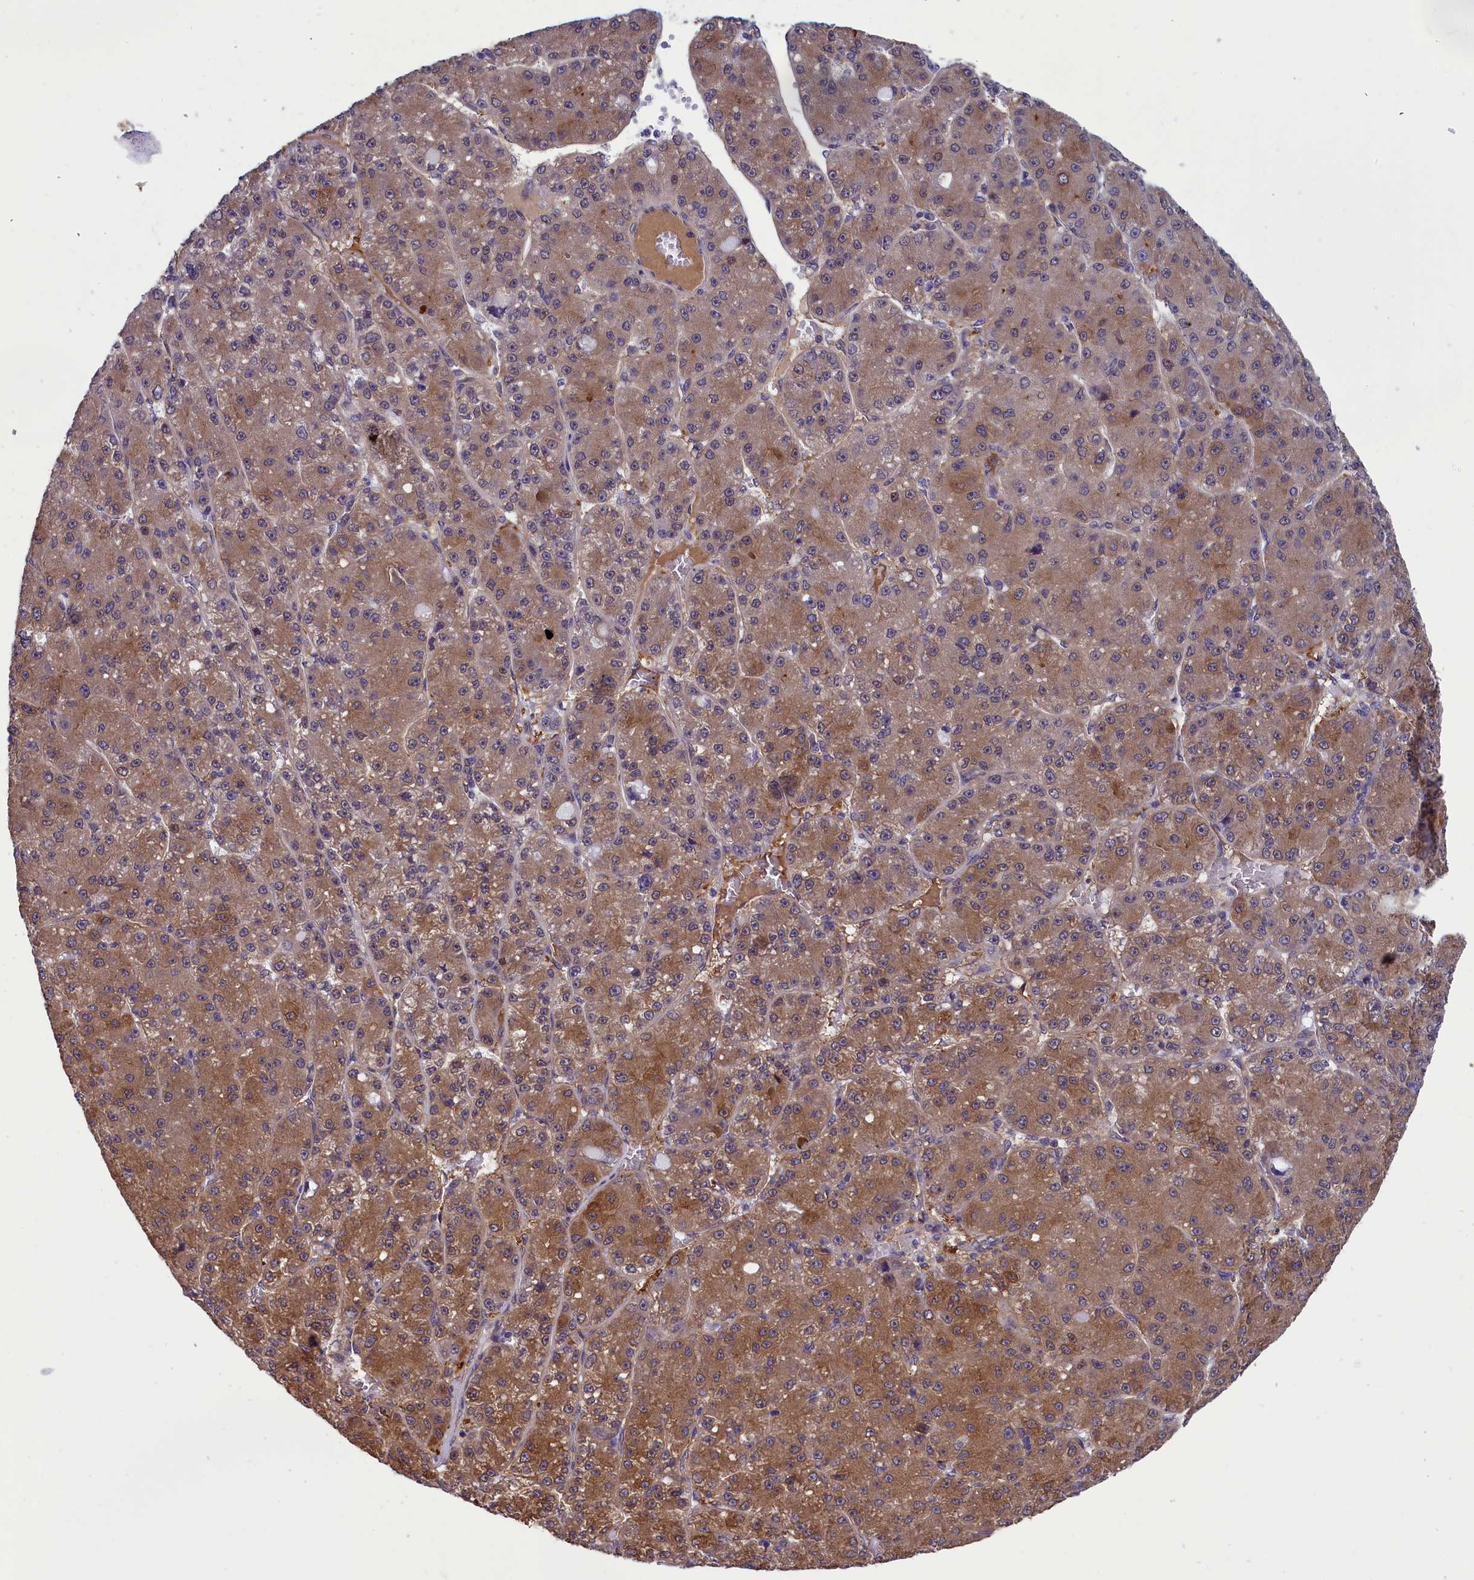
{"staining": {"intensity": "moderate", "quantity": "25%-75%", "location": "cytoplasmic/membranous"}, "tissue": "liver cancer", "cell_type": "Tumor cells", "image_type": "cancer", "snomed": [{"axis": "morphology", "description": "Carcinoma, Hepatocellular, NOS"}, {"axis": "topography", "description": "Liver"}], "caption": "Immunohistochemistry photomicrograph of neoplastic tissue: liver cancer stained using immunohistochemistry (IHC) reveals medium levels of moderate protein expression localized specifically in the cytoplasmic/membranous of tumor cells, appearing as a cytoplasmic/membranous brown color.", "gene": "ABCC8", "patient": {"sex": "male", "age": 67}}